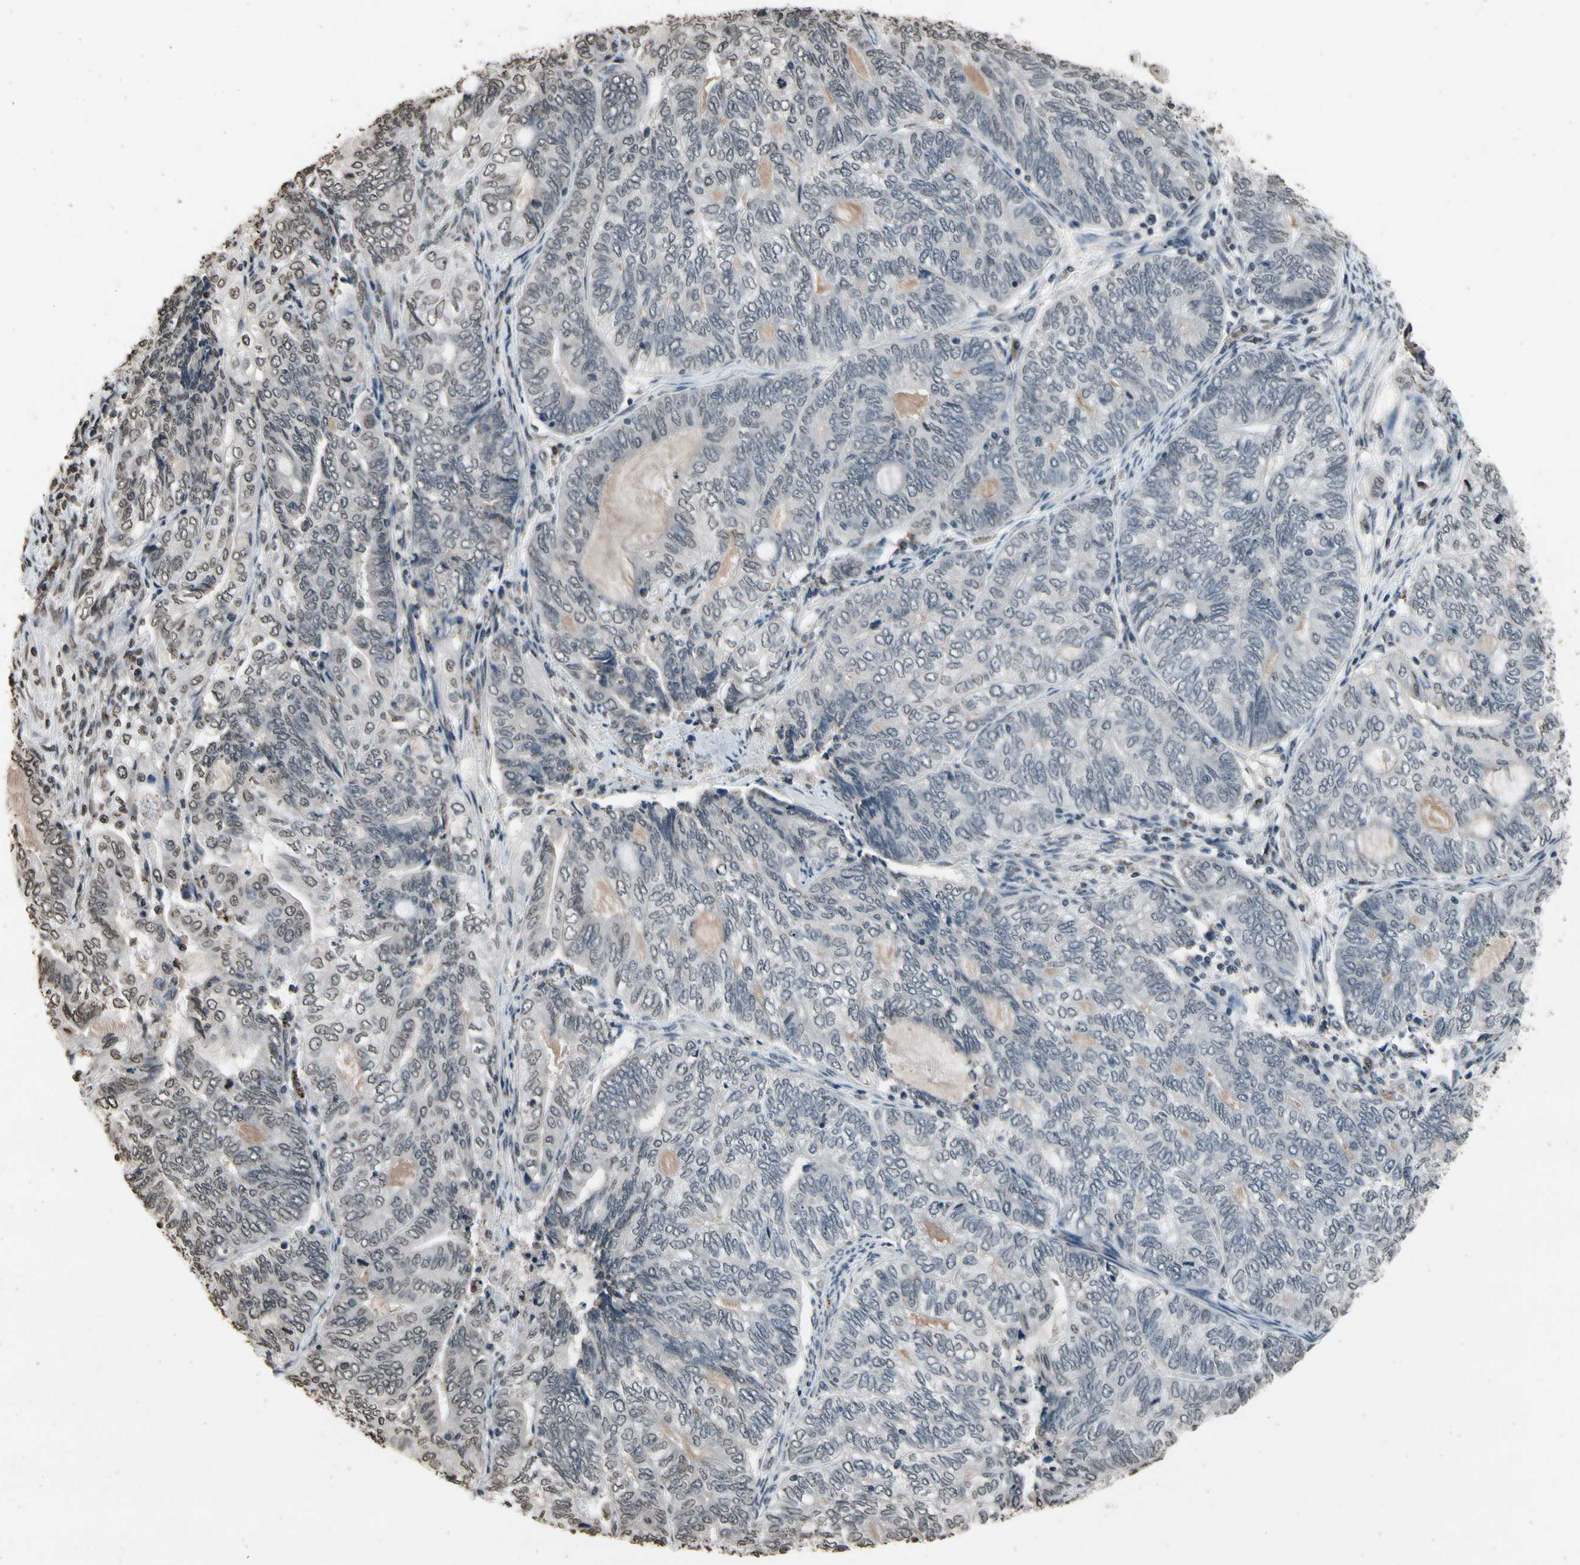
{"staining": {"intensity": "negative", "quantity": "none", "location": "none"}, "tissue": "endometrial cancer", "cell_type": "Tumor cells", "image_type": "cancer", "snomed": [{"axis": "morphology", "description": "Adenocarcinoma, NOS"}, {"axis": "topography", "description": "Uterus"}, {"axis": "topography", "description": "Endometrium"}], "caption": "Immunohistochemistry histopathology image of human endometrial cancer (adenocarcinoma) stained for a protein (brown), which displays no staining in tumor cells.", "gene": "HIPK2", "patient": {"sex": "female", "age": 70}}